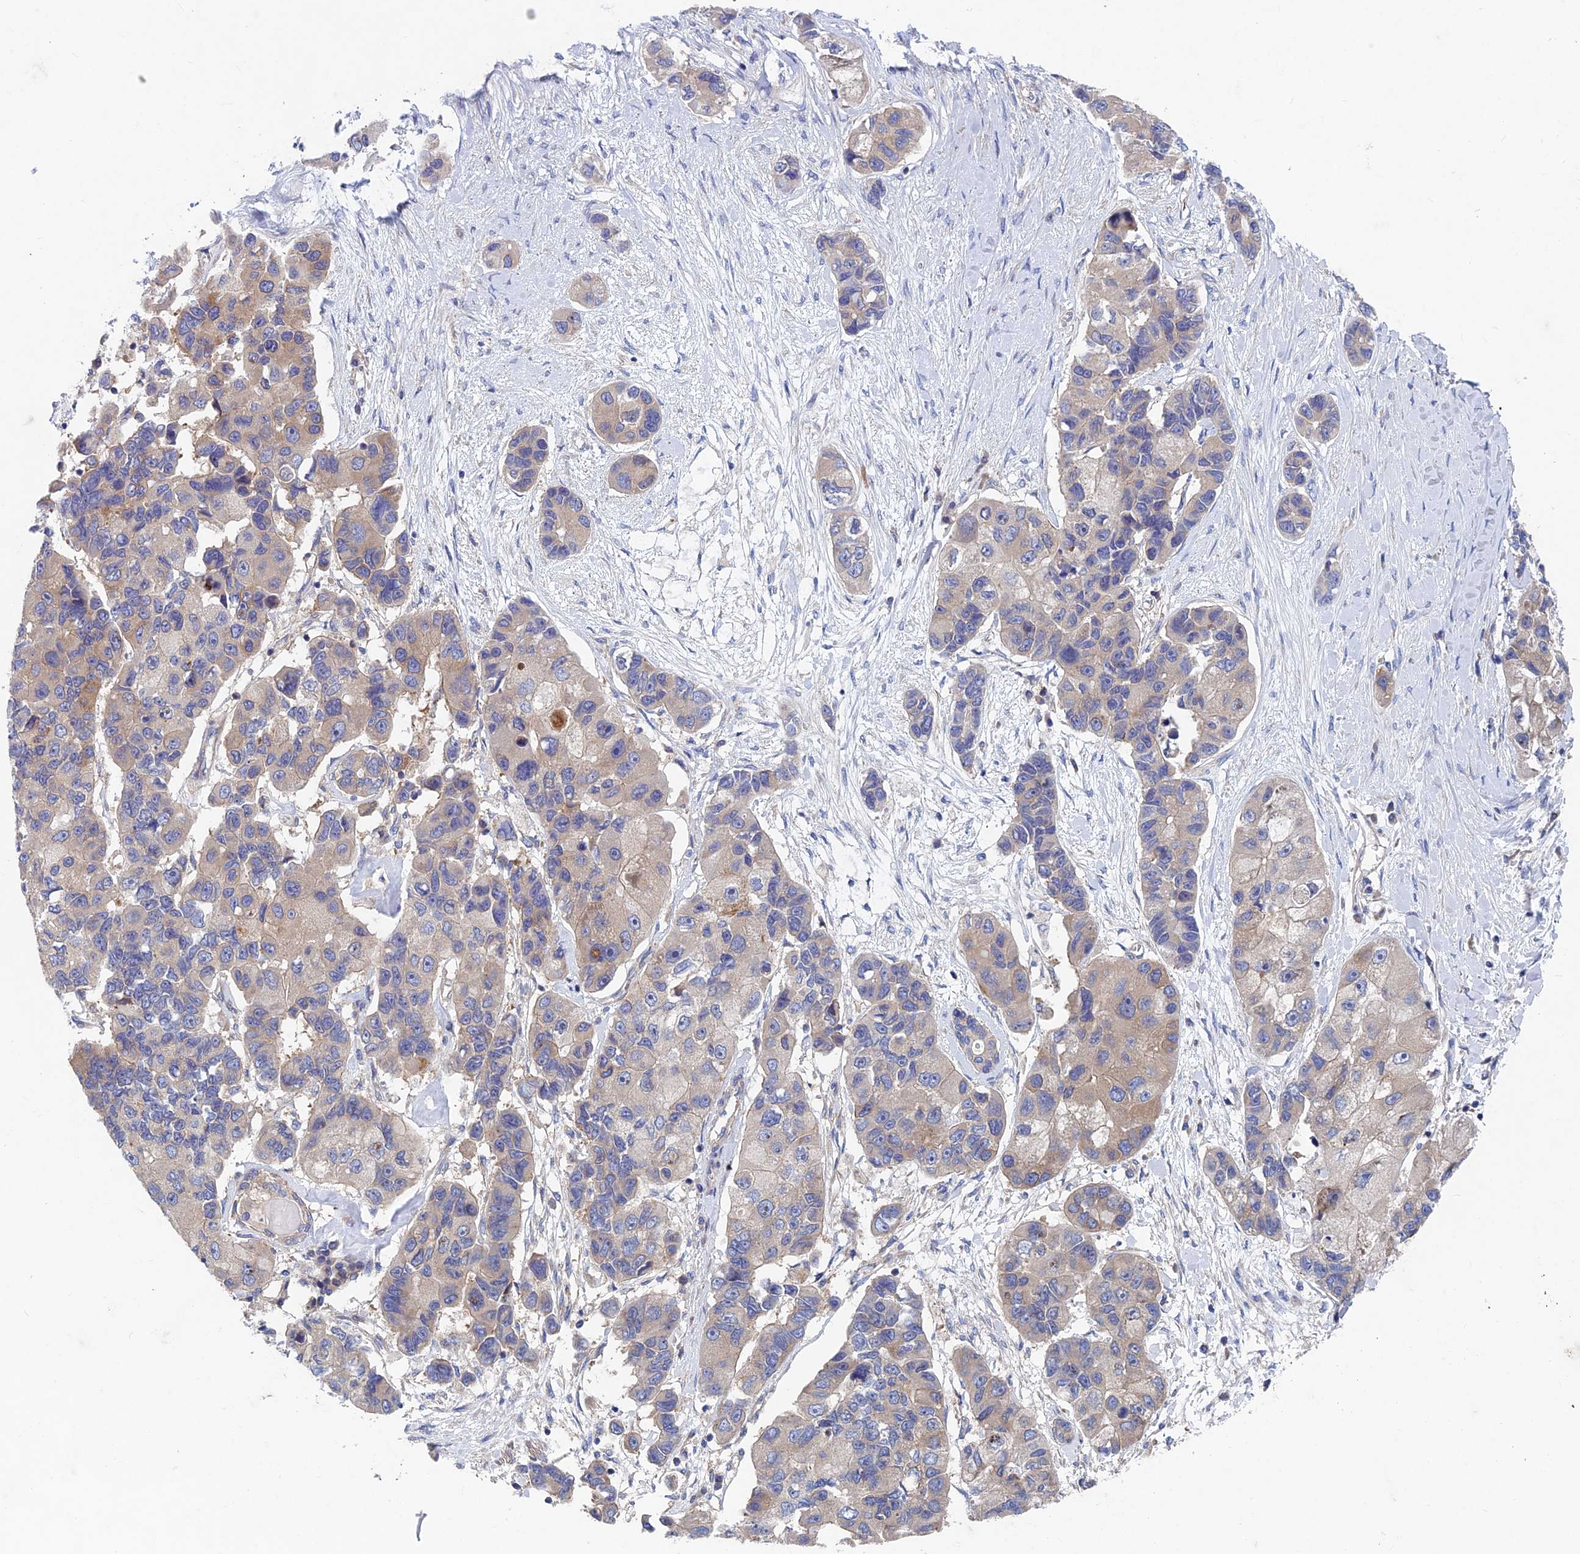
{"staining": {"intensity": "weak", "quantity": "25%-75%", "location": "cytoplasmic/membranous"}, "tissue": "lung cancer", "cell_type": "Tumor cells", "image_type": "cancer", "snomed": [{"axis": "morphology", "description": "Adenocarcinoma, NOS"}, {"axis": "topography", "description": "Lung"}], "caption": "A histopathology image of adenocarcinoma (lung) stained for a protein exhibits weak cytoplasmic/membranous brown staining in tumor cells. (IHC, brightfield microscopy, high magnification).", "gene": "NCAPG", "patient": {"sex": "female", "age": 54}}